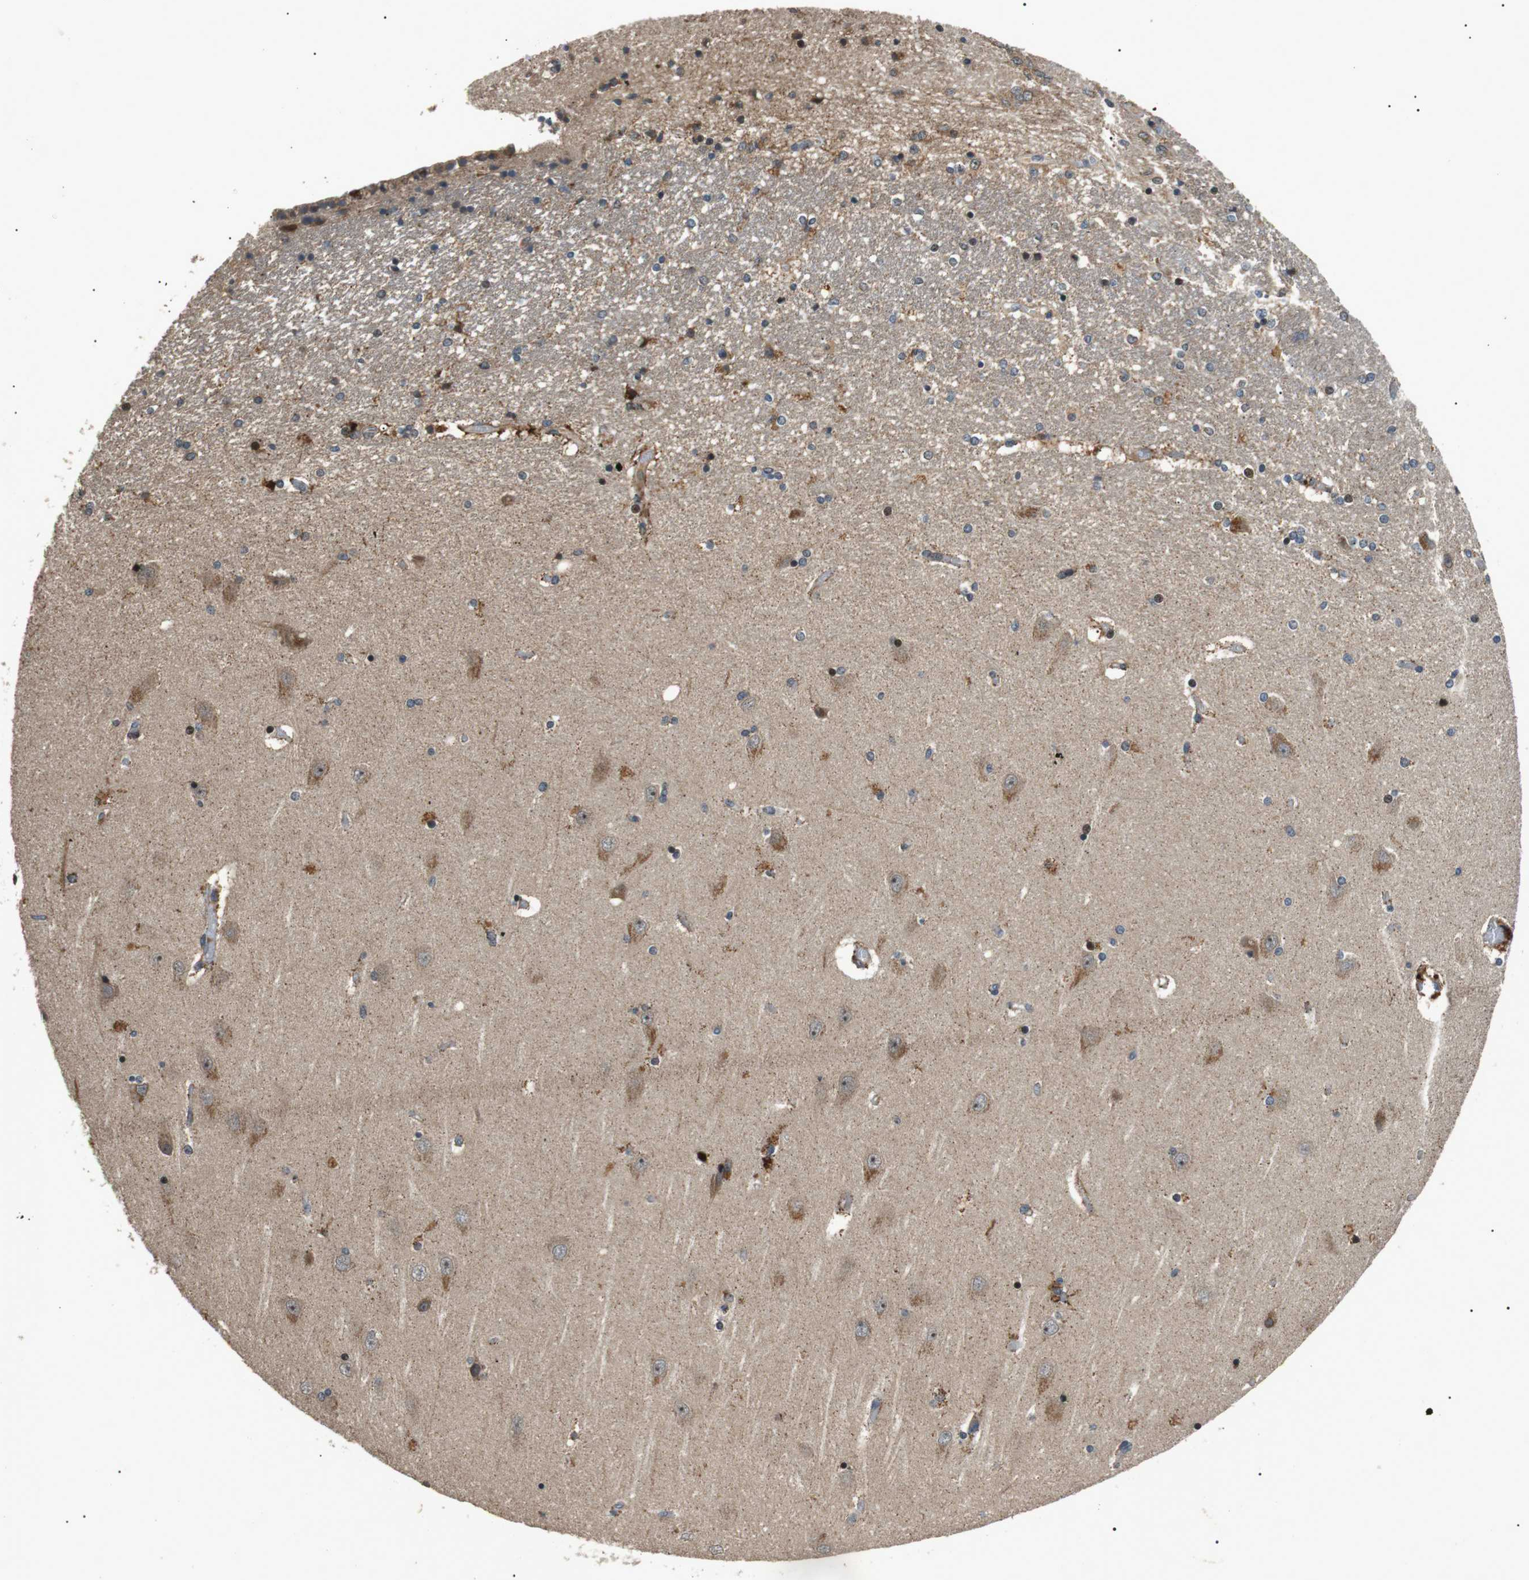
{"staining": {"intensity": "weak", "quantity": "25%-75%", "location": "cytoplasmic/membranous"}, "tissue": "hippocampus", "cell_type": "Glial cells", "image_type": "normal", "snomed": [{"axis": "morphology", "description": "Normal tissue, NOS"}, {"axis": "topography", "description": "Hippocampus"}], "caption": "Glial cells reveal weak cytoplasmic/membranous expression in approximately 25%-75% of cells in benign hippocampus. (DAB IHC with brightfield microscopy, high magnification).", "gene": "HSPA13", "patient": {"sex": "female", "age": 54}}